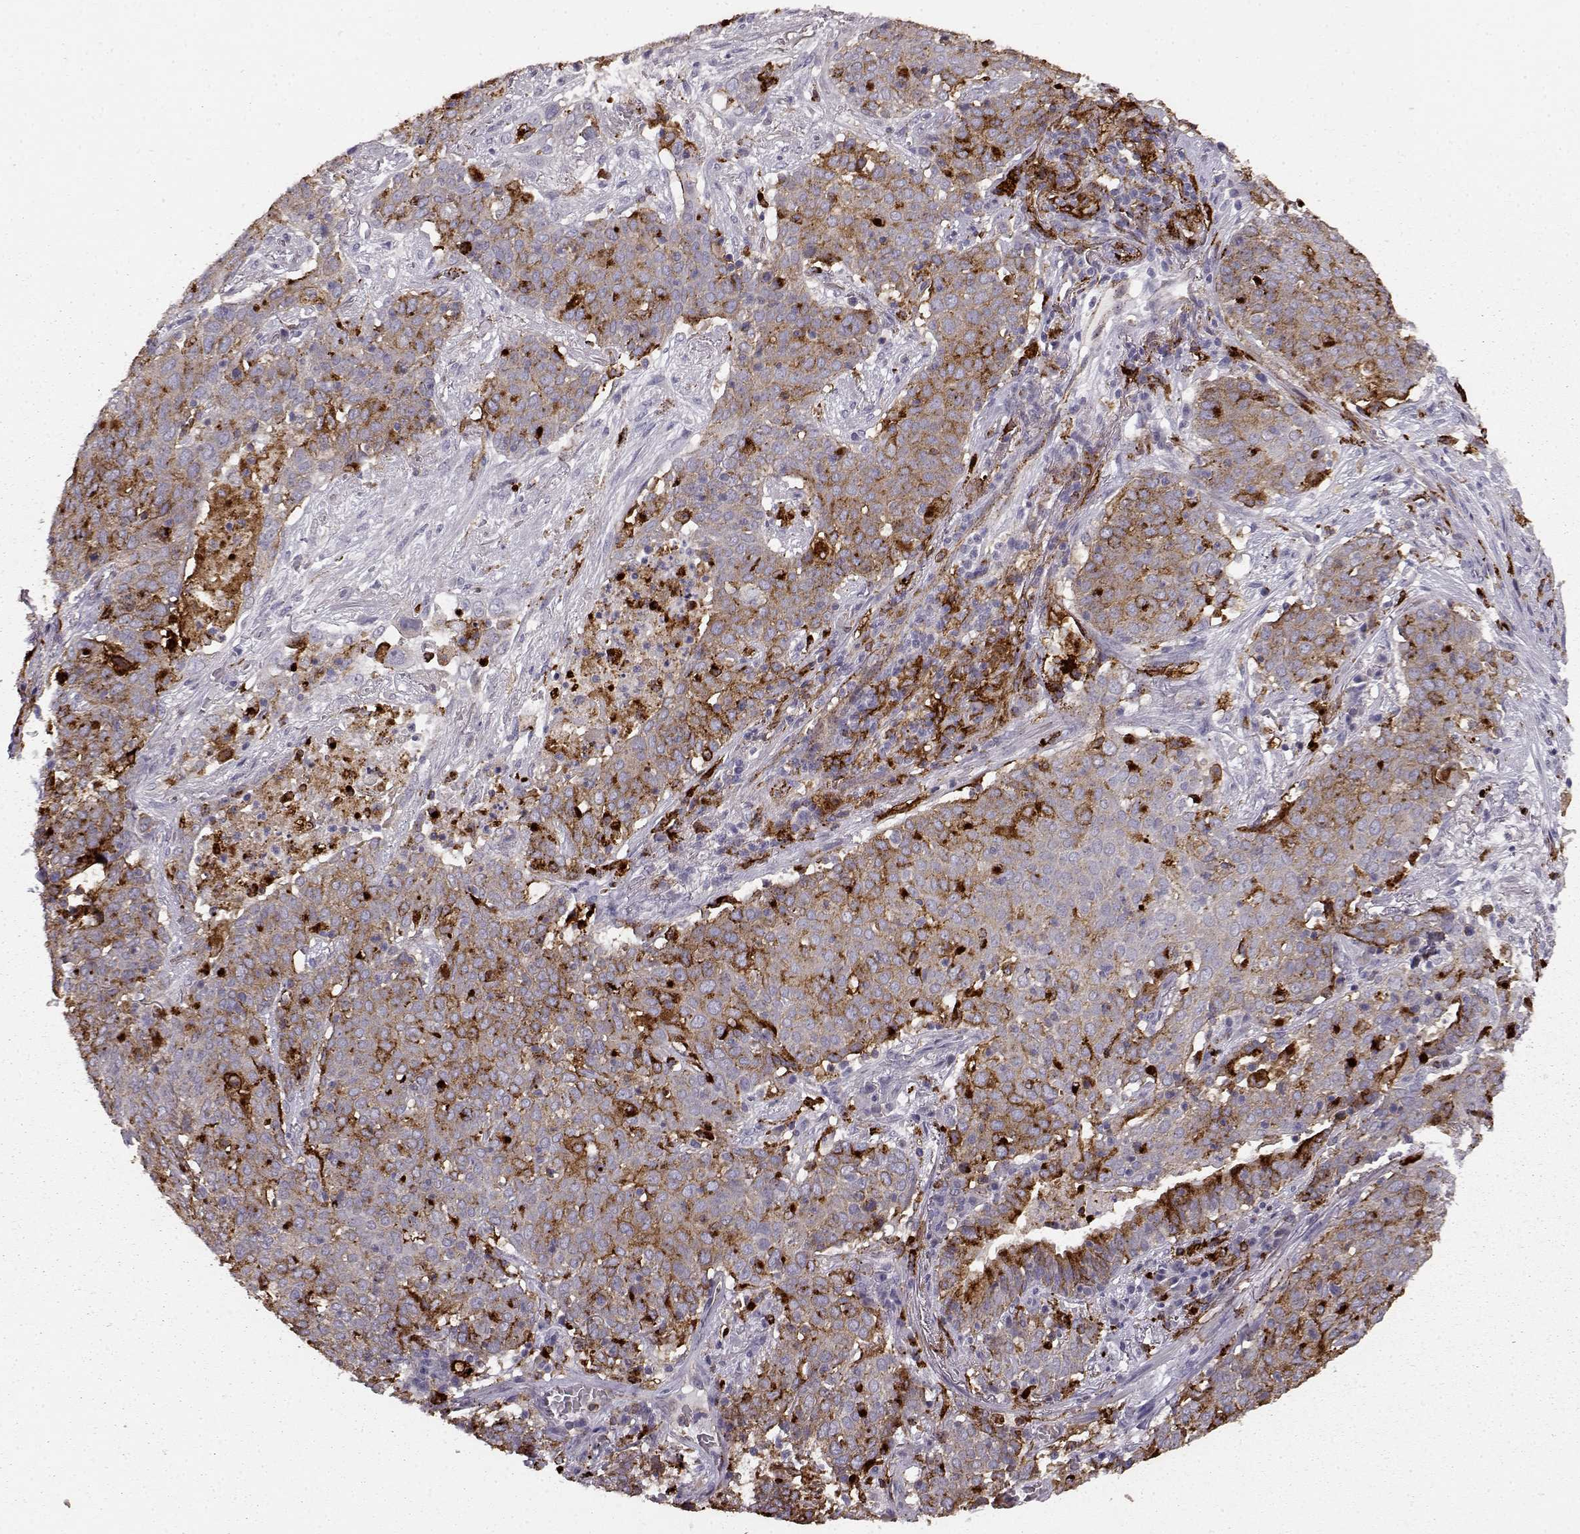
{"staining": {"intensity": "moderate", "quantity": "<25%", "location": "cytoplasmic/membranous"}, "tissue": "lung cancer", "cell_type": "Tumor cells", "image_type": "cancer", "snomed": [{"axis": "morphology", "description": "Squamous cell carcinoma, NOS"}, {"axis": "topography", "description": "Lung"}], "caption": "Protein staining of lung cancer tissue displays moderate cytoplasmic/membranous expression in about <25% of tumor cells. The protein of interest is stained brown, and the nuclei are stained in blue (DAB IHC with brightfield microscopy, high magnification).", "gene": "CCNF", "patient": {"sex": "male", "age": 82}}